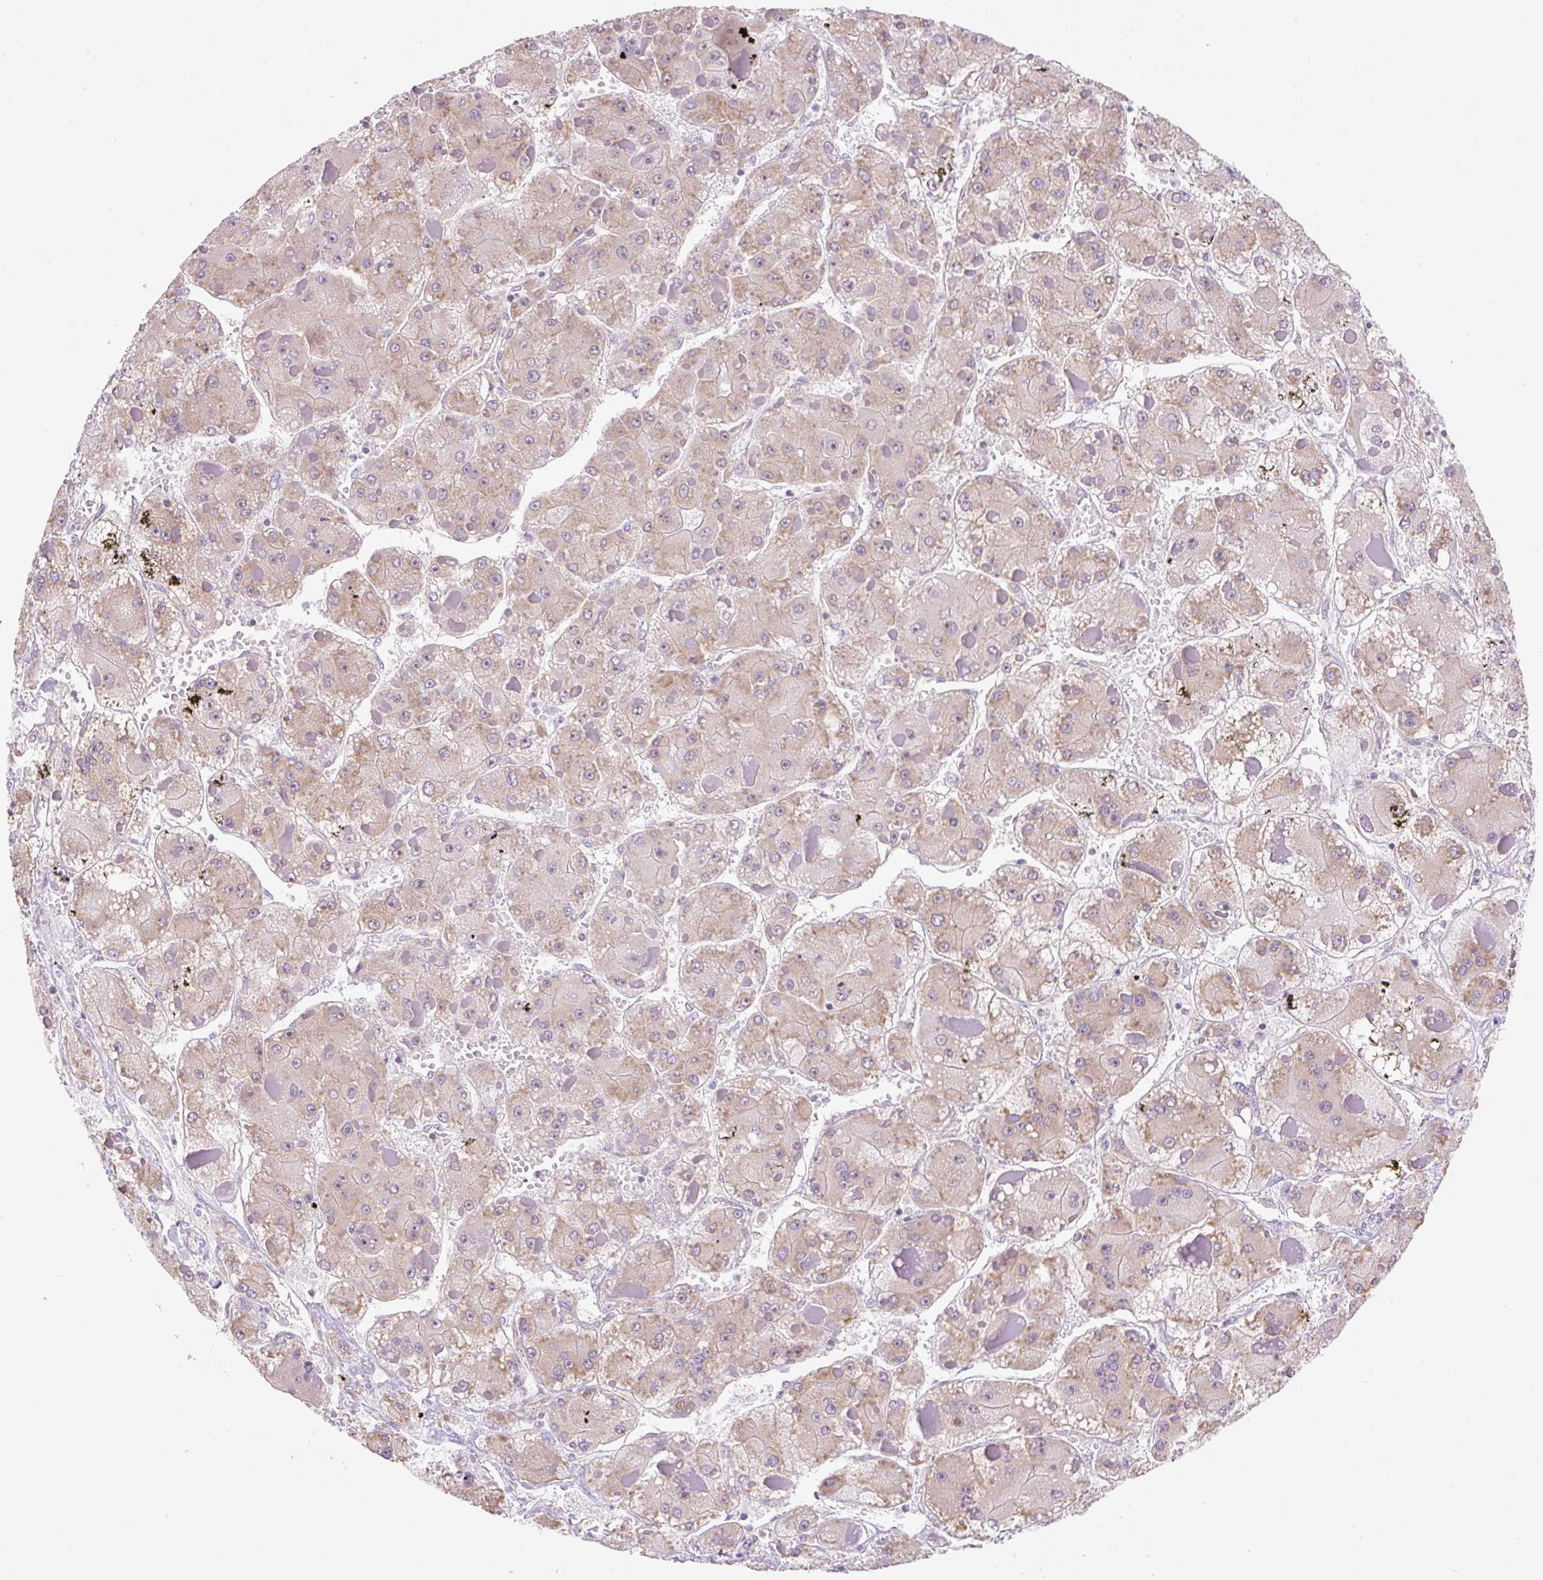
{"staining": {"intensity": "weak", "quantity": "25%-75%", "location": "cytoplasmic/membranous"}, "tissue": "liver cancer", "cell_type": "Tumor cells", "image_type": "cancer", "snomed": [{"axis": "morphology", "description": "Carcinoma, Hepatocellular, NOS"}, {"axis": "topography", "description": "Liver"}], "caption": "A low amount of weak cytoplasmic/membranous positivity is present in approximately 25%-75% of tumor cells in liver cancer (hepatocellular carcinoma) tissue. The staining was performed using DAB, with brown indicating positive protein expression. Nuclei are stained blue with hematoxylin.", "gene": "RPL18A", "patient": {"sex": "female", "age": 73}}